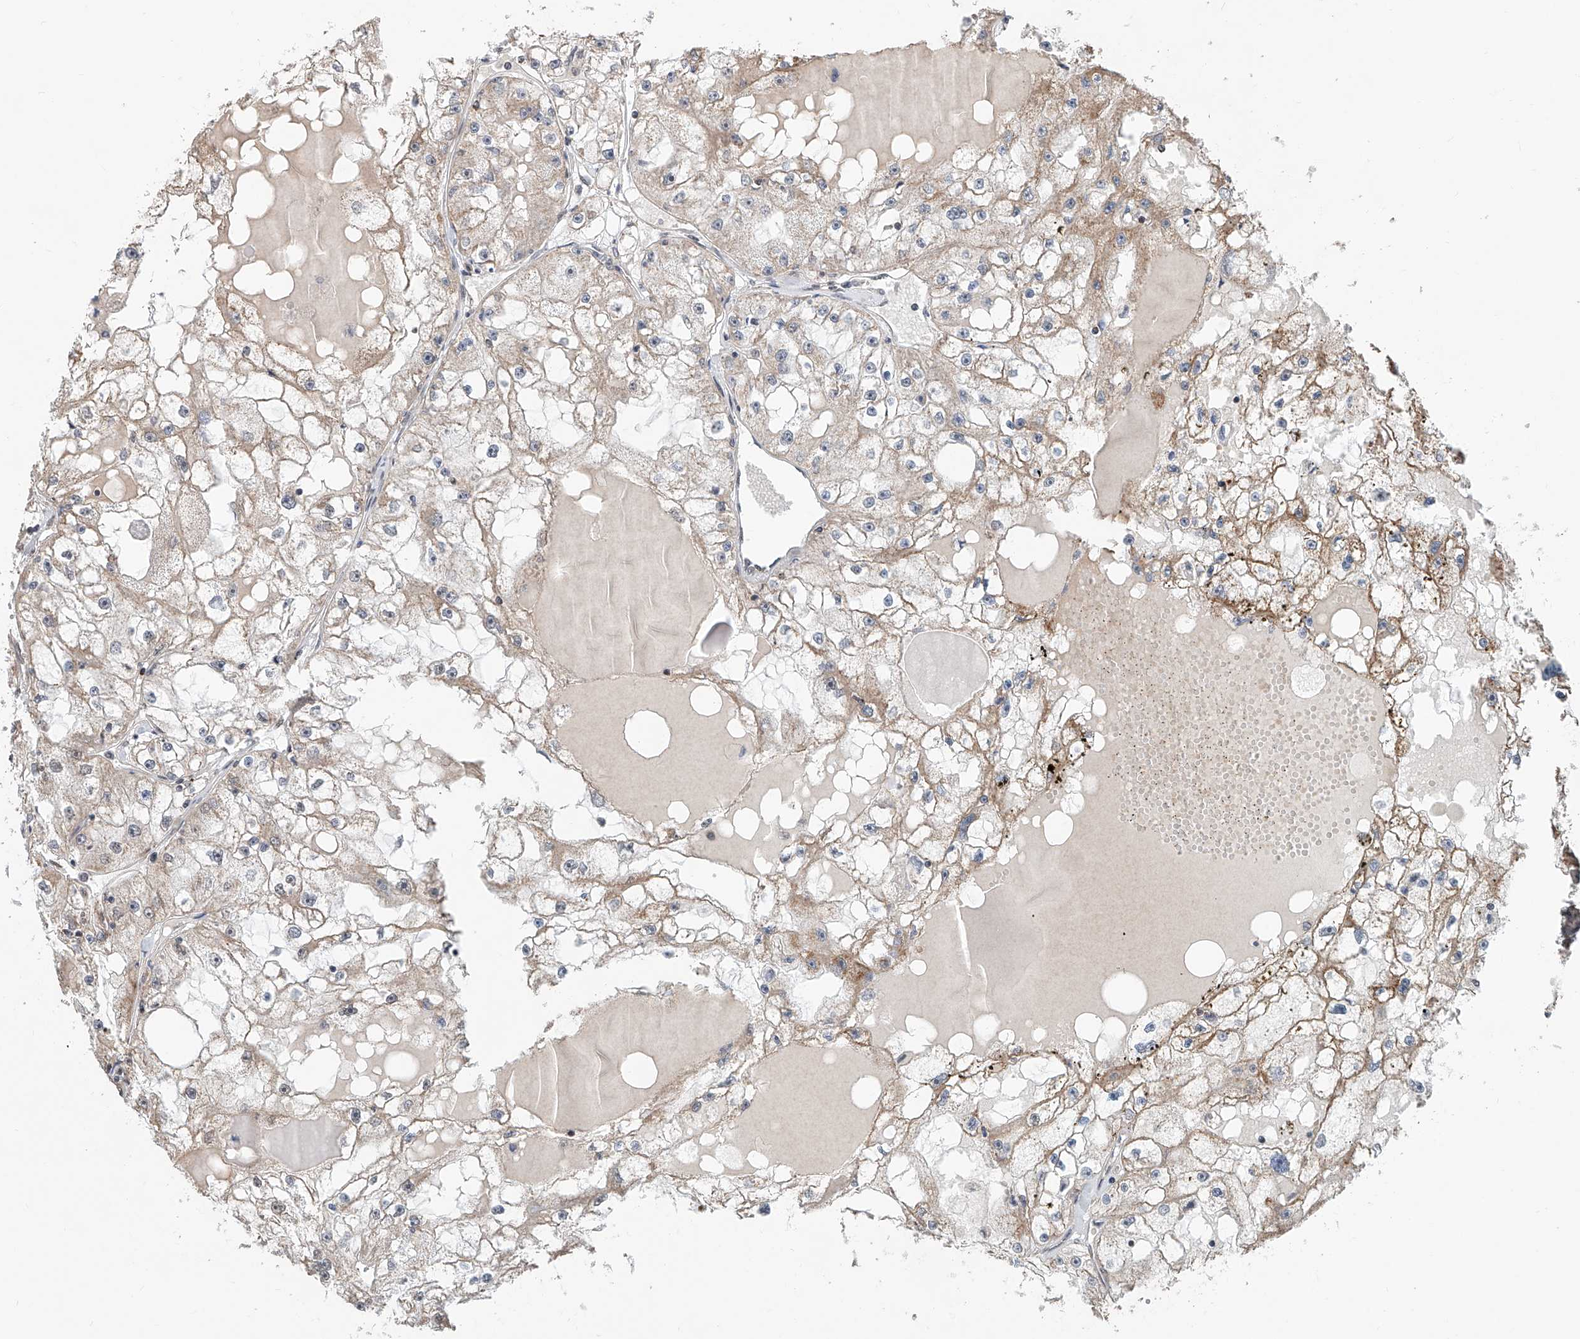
{"staining": {"intensity": "weak", "quantity": "25%-75%", "location": "cytoplasmic/membranous,nuclear"}, "tissue": "renal cancer", "cell_type": "Tumor cells", "image_type": "cancer", "snomed": [{"axis": "morphology", "description": "Adenocarcinoma, NOS"}, {"axis": "topography", "description": "Kidney"}], "caption": "High-power microscopy captured an immunohistochemistry micrograph of renal cancer, revealing weak cytoplasmic/membranous and nuclear staining in approximately 25%-75% of tumor cells. The protein of interest is stained brown, and the nuclei are stained in blue (DAB IHC with brightfield microscopy, high magnification).", "gene": "SDE2", "patient": {"sex": "male", "age": 56}}